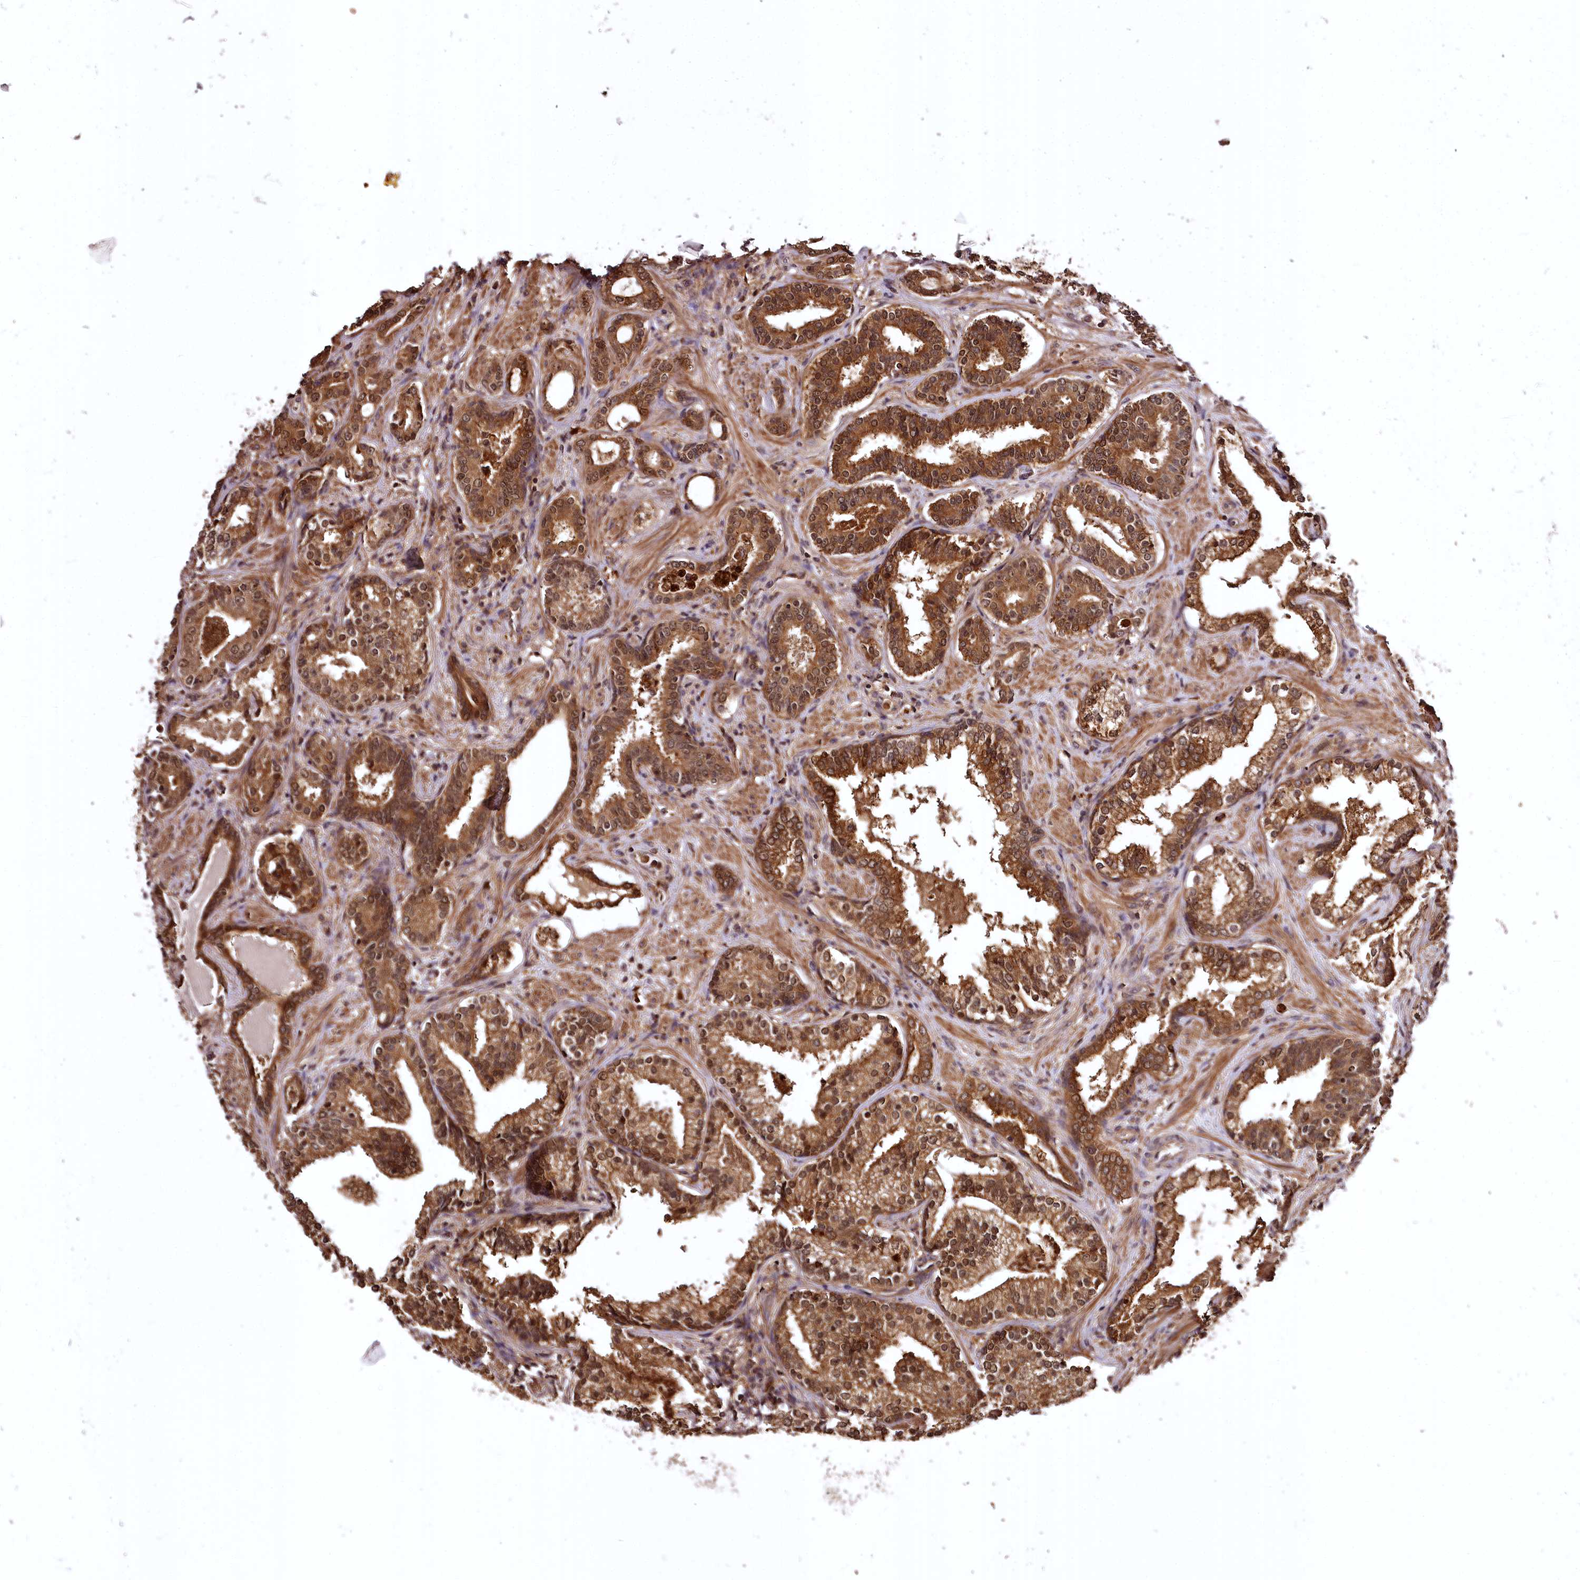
{"staining": {"intensity": "moderate", "quantity": ">75%", "location": "cytoplasmic/membranous,nuclear"}, "tissue": "prostate cancer", "cell_type": "Tumor cells", "image_type": "cancer", "snomed": [{"axis": "morphology", "description": "Adenocarcinoma, High grade"}, {"axis": "topography", "description": "Prostate"}], "caption": "Human high-grade adenocarcinoma (prostate) stained for a protein (brown) shows moderate cytoplasmic/membranous and nuclear positive staining in approximately >75% of tumor cells.", "gene": "TTC12", "patient": {"sex": "male", "age": 58}}